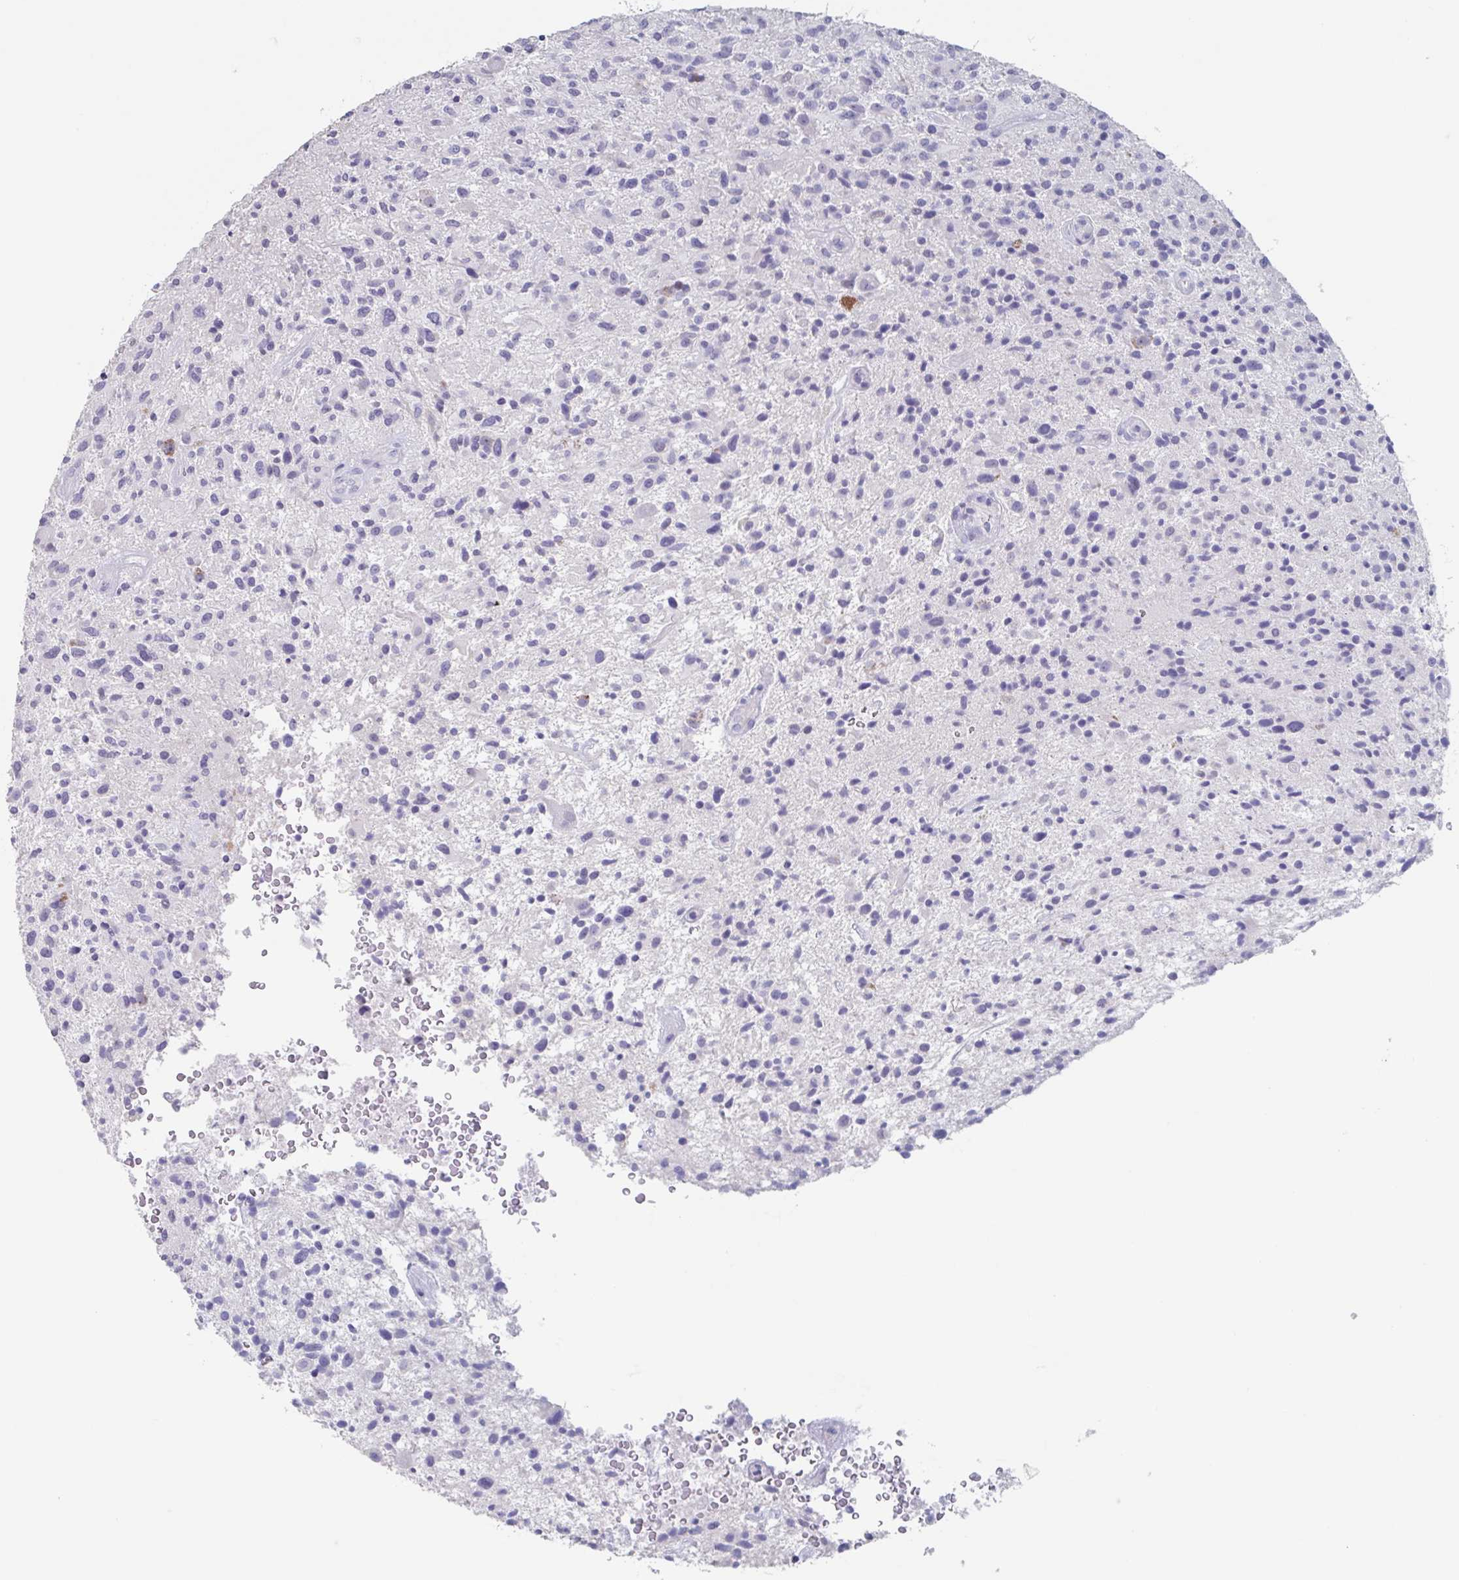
{"staining": {"intensity": "negative", "quantity": "none", "location": "none"}, "tissue": "glioma", "cell_type": "Tumor cells", "image_type": "cancer", "snomed": [{"axis": "morphology", "description": "Glioma, malignant, High grade"}, {"axis": "topography", "description": "Brain"}], "caption": "DAB immunohistochemical staining of human glioma demonstrates no significant positivity in tumor cells.", "gene": "NOXRED1", "patient": {"sex": "male", "age": 47}}